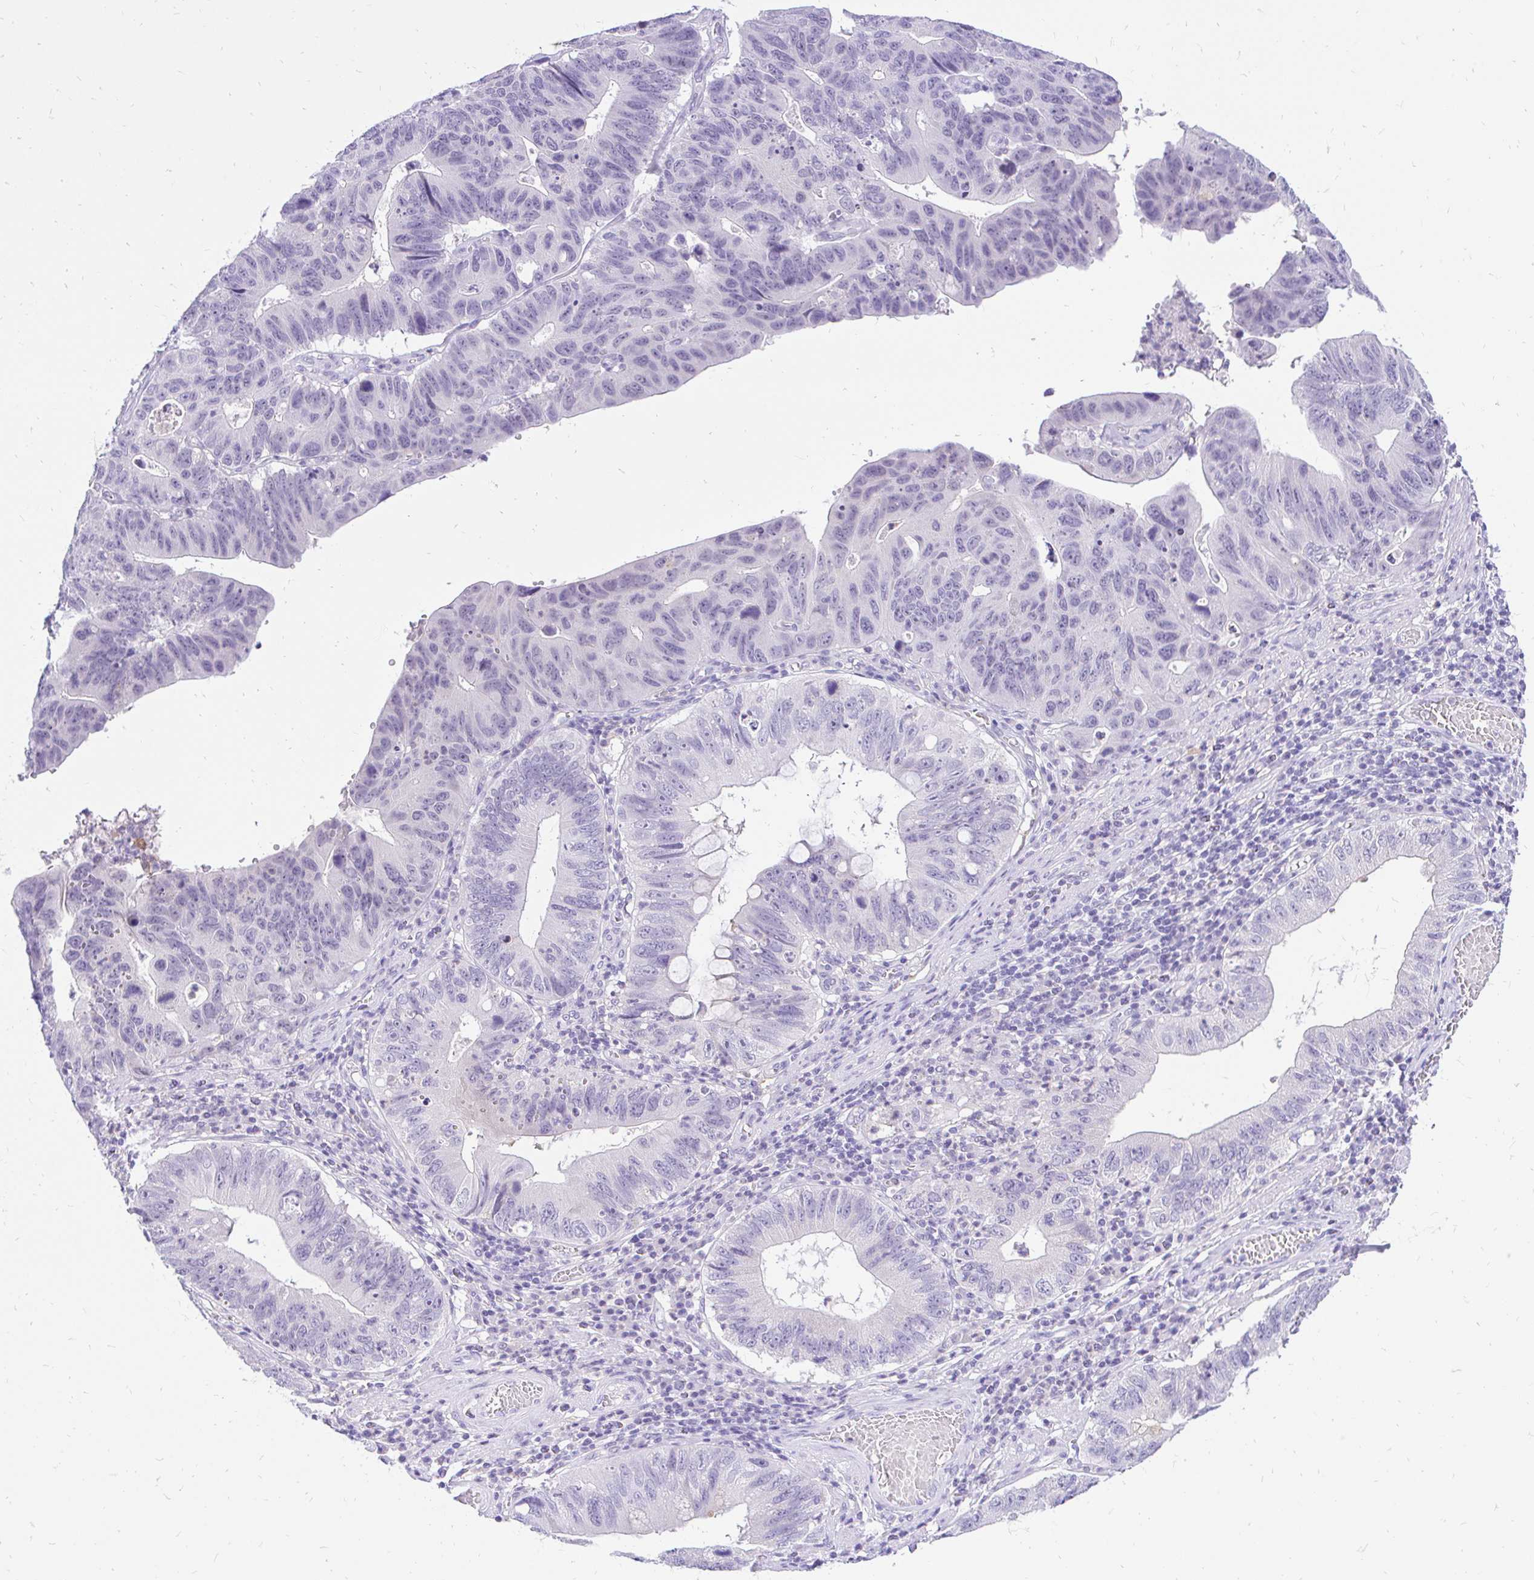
{"staining": {"intensity": "negative", "quantity": "none", "location": "none"}, "tissue": "stomach cancer", "cell_type": "Tumor cells", "image_type": "cancer", "snomed": [{"axis": "morphology", "description": "Adenocarcinoma, NOS"}, {"axis": "topography", "description": "Stomach"}], "caption": "Immunohistochemistry histopathology image of human stomach adenocarcinoma stained for a protein (brown), which shows no staining in tumor cells.", "gene": "FATE1", "patient": {"sex": "male", "age": 59}}